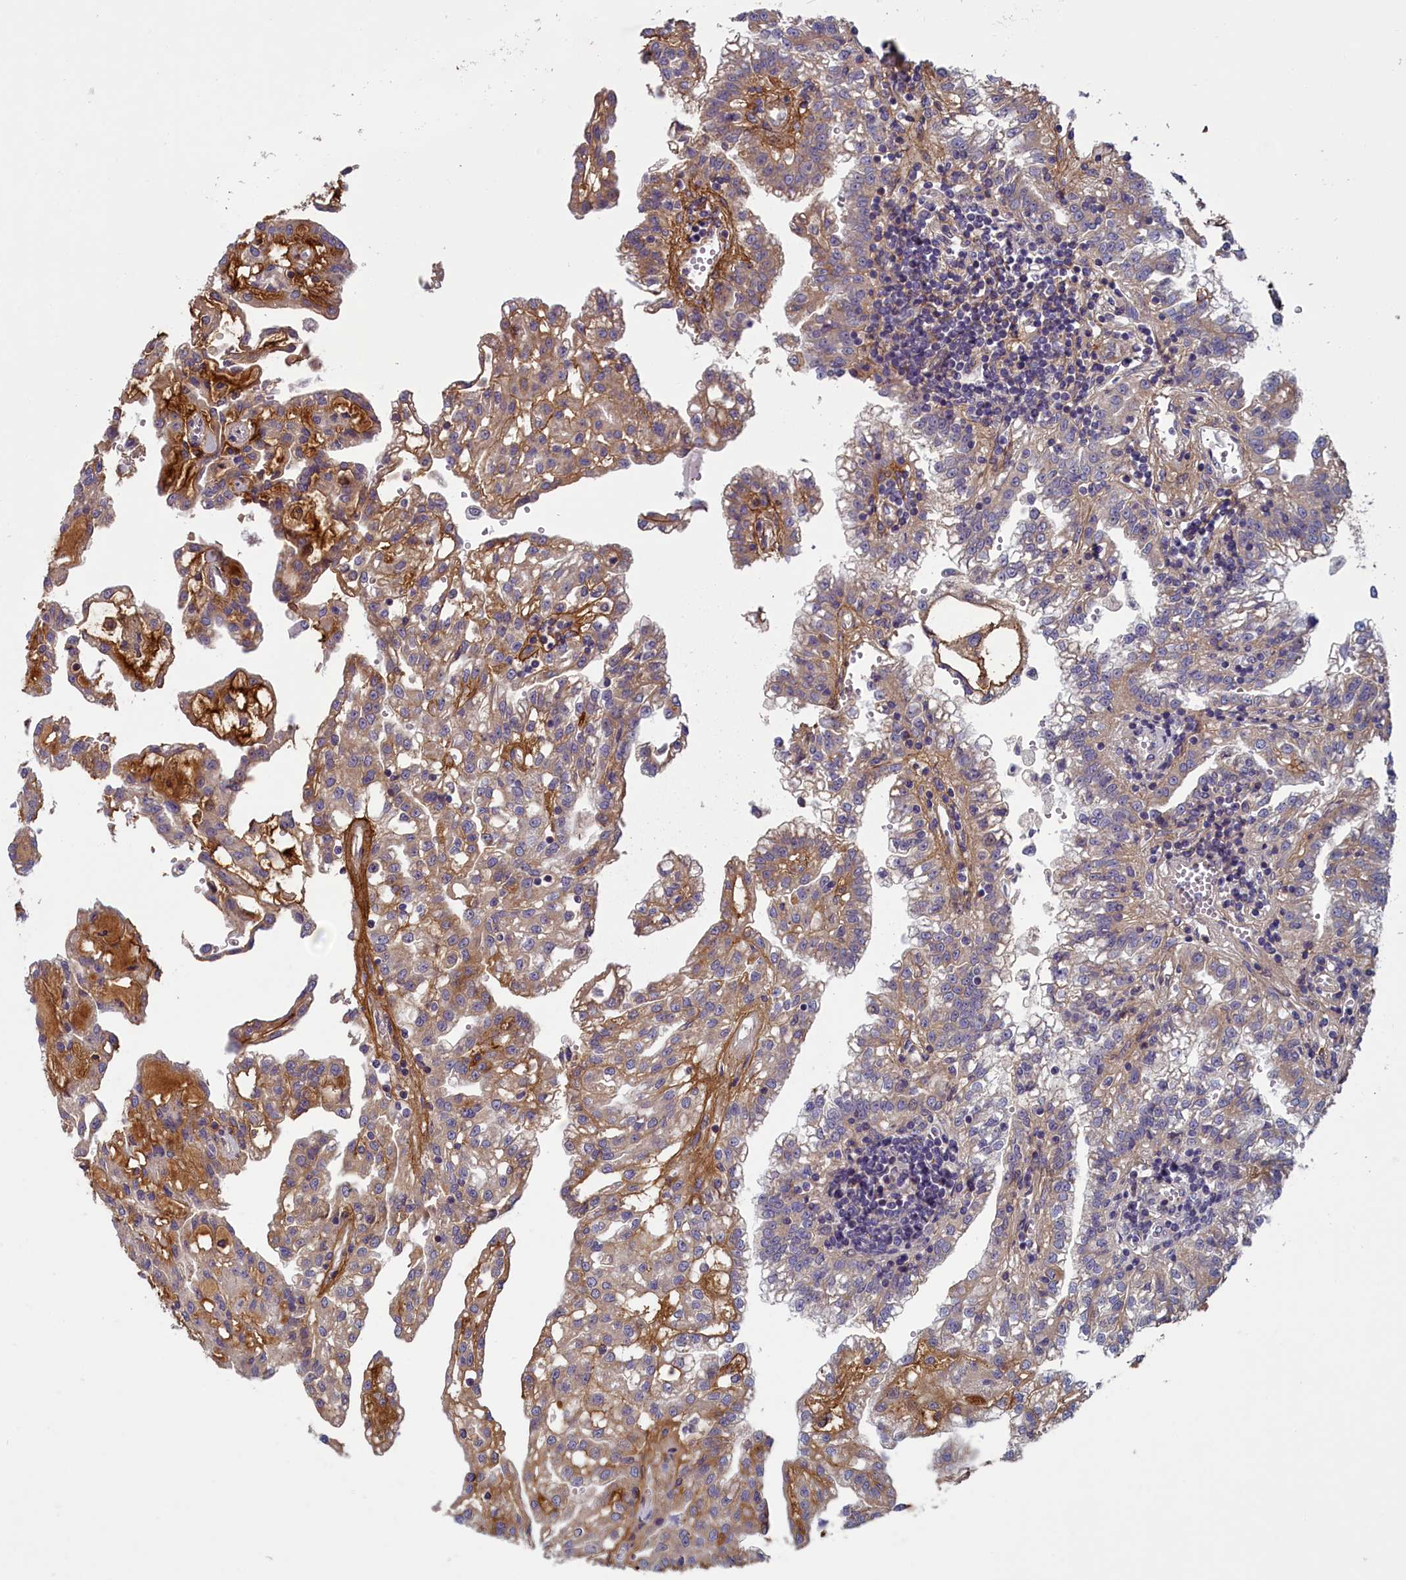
{"staining": {"intensity": "moderate", "quantity": "<25%", "location": "cytoplasmic/membranous"}, "tissue": "renal cancer", "cell_type": "Tumor cells", "image_type": "cancer", "snomed": [{"axis": "morphology", "description": "Adenocarcinoma, NOS"}, {"axis": "topography", "description": "Kidney"}], "caption": "A high-resolution micrograph shows immunohistochemistry (IHC) staining of renal cancer, which exhibits moderate cytoplasmic/membranous expression in about <25% of tumor cells.", "gene": "ANKRD39", "patient": {"sex": "male", "age": 63}}